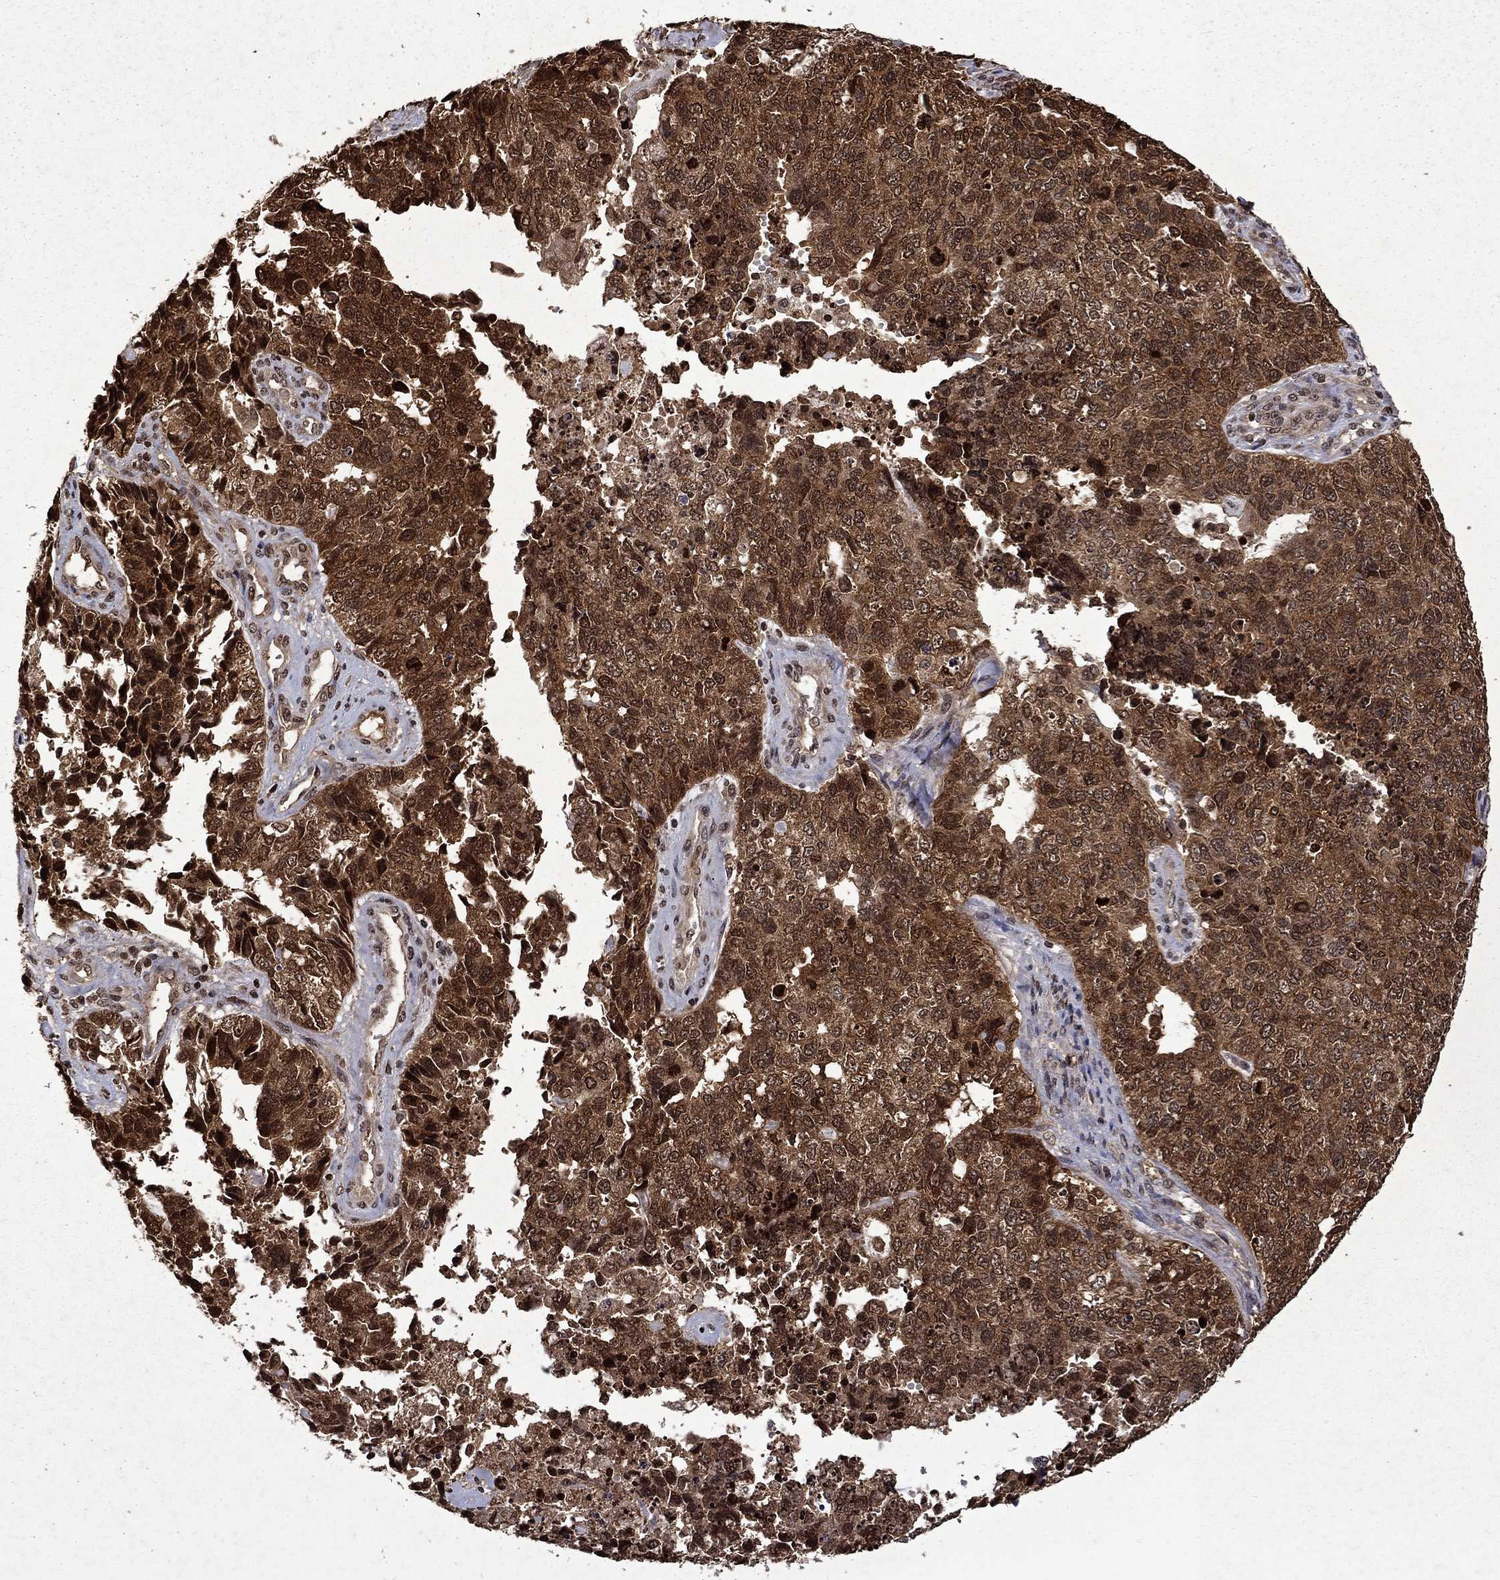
{"staining": {"intensity": "strong", "quantity": ">75%", "location": "cytoplasmic/membranous"}, "tissue": "cervical cancer", "cell_type": "Tumor cells", "image_type": "cancer", "snomed": [{"axis": "morphology", "description": "Squamous cell carcinoma, NOS"}, {"axis": "topography", "description": "Cervix"}], "caption": "Immunohistochemistry (IHC) photomicrograph of human squamous cell carcinoma (cervical) stained for a protein (brown), which reveals high levels of strong cytoplasmic/membranous positivity in about >75% of tumor cells.", "gene": "PIN4", "patient": {"sex": "female", "age": 63}}